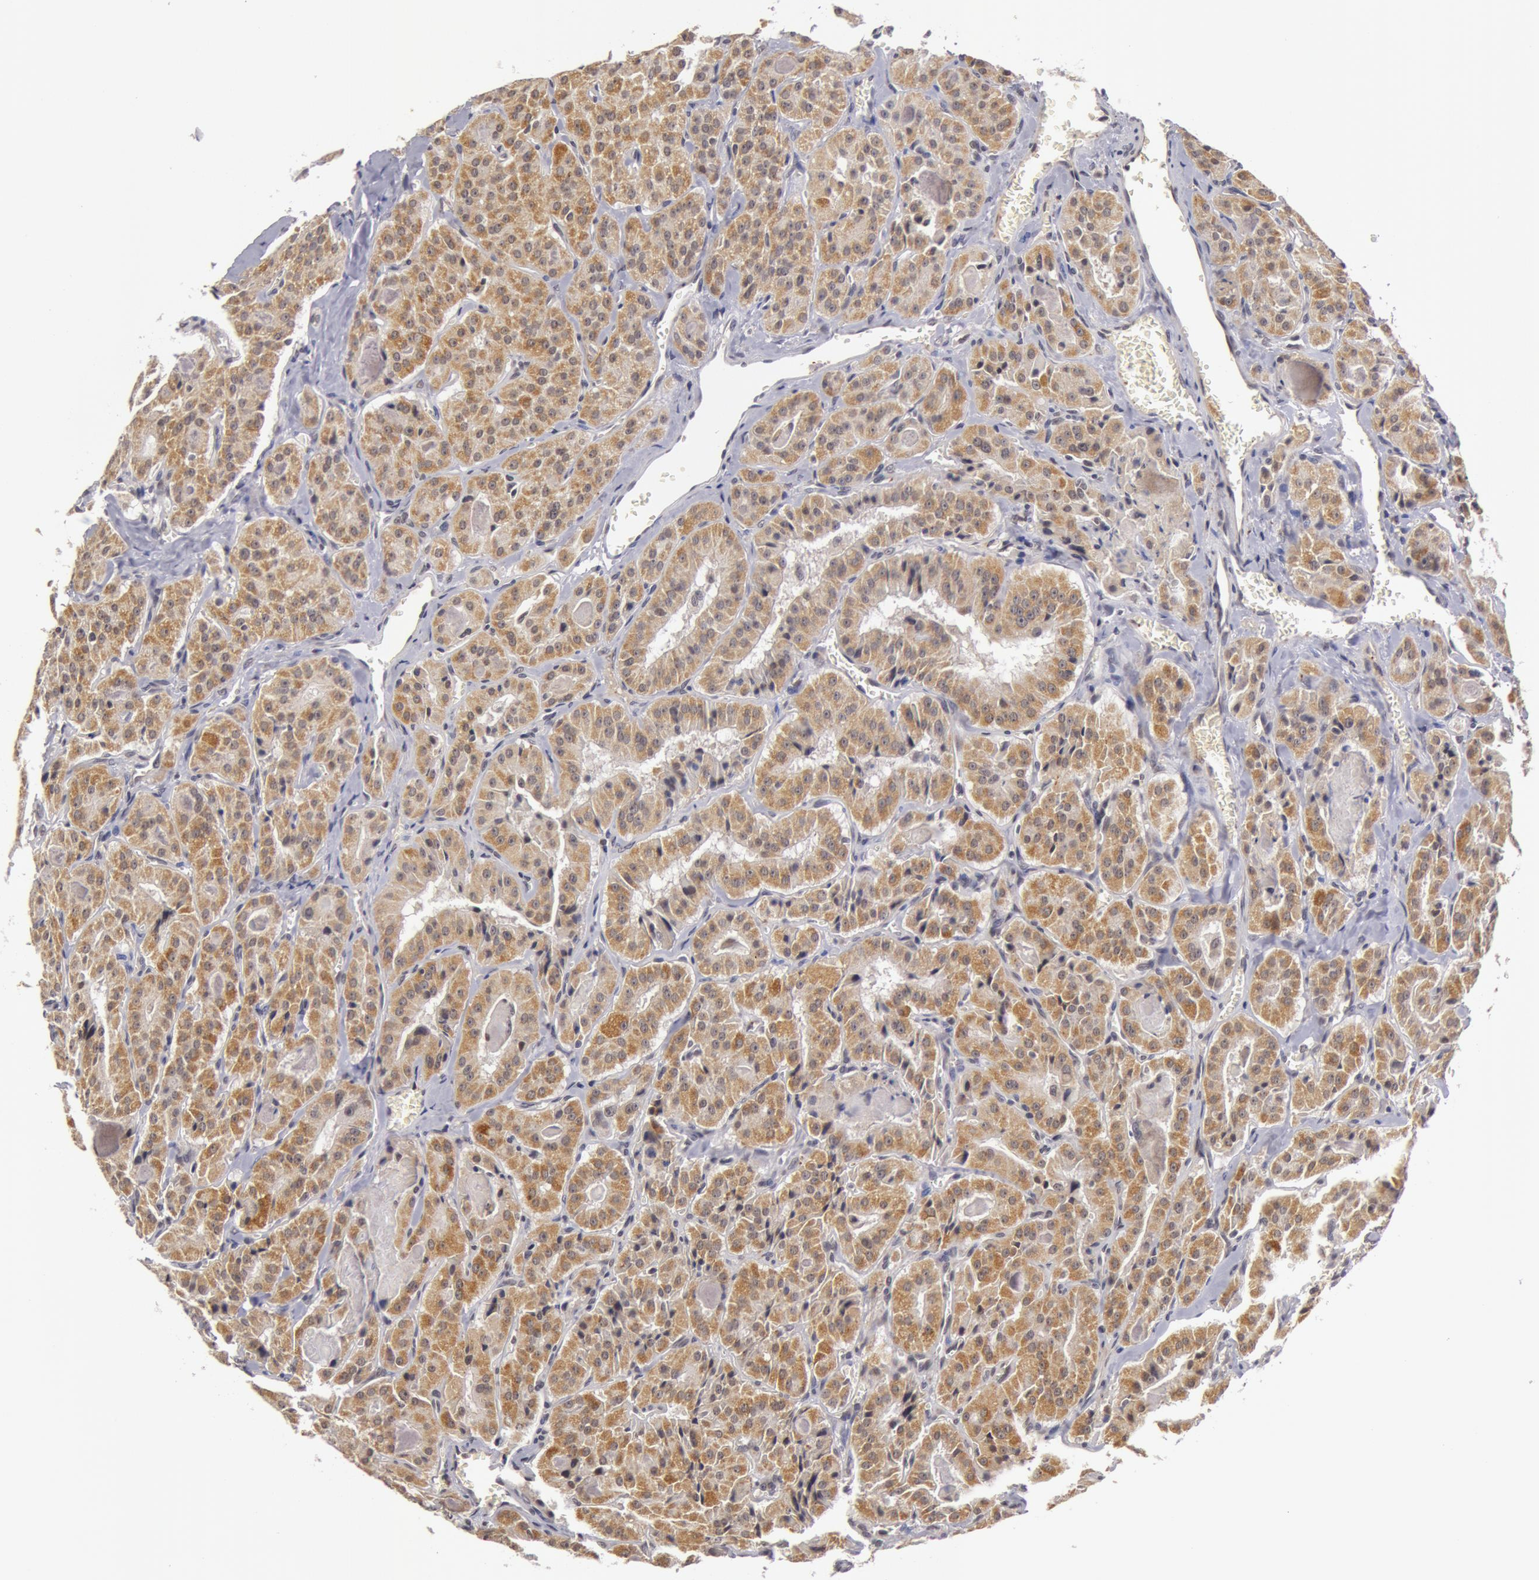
{"staining": {"intensity": "moderate", "quantity": ">75%", "location": "cytoplasmic/membranous"}, "tissue": "thyroid cancer", "cell_type": "Tumor cells", "image_type": "cancer", "snomed": [{"axis": "morphology", "description": "Carcinoma, NOS"}, {"axis": "topography", "description": "Thyroid gland"}], "caption": "Thyroid cancer (carcinoma) stained with a brown dye reveals moderate cytoplasmic/membranous positive positivity in approximately >75% of tumor cells.", "gene": "SYTL4", "patient": {"sex": "male", "age": 76}}